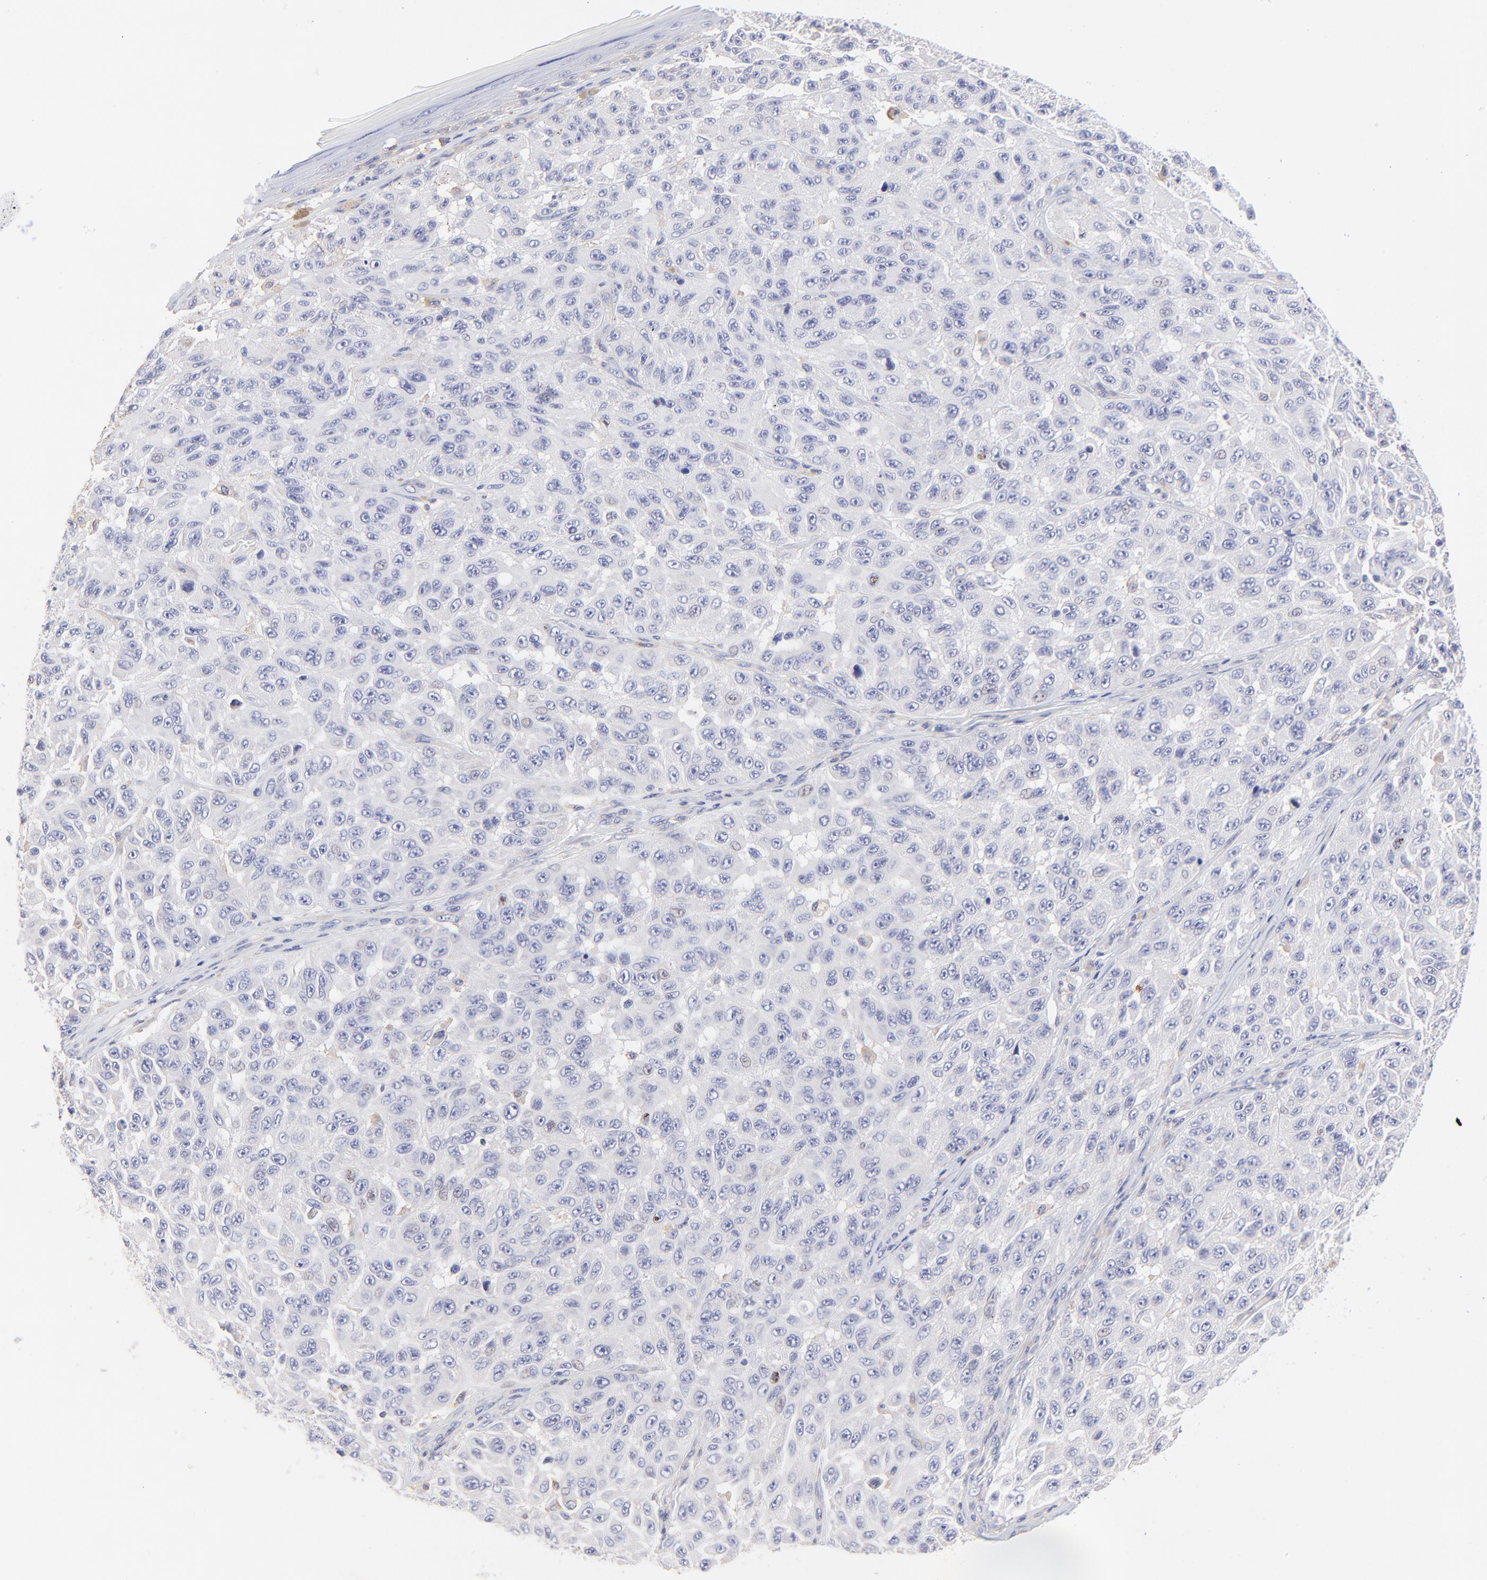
{"staining": {"intensity": "negative", "quantity": "none", "location": "none"}, "tissue": "melanoma", "cell_type": "Tumor cells", "image_type": "cancer", "snomed": [{"axis": "morphology", "description": "Malignant melanoma, NOS"}, {"axis": "topography", "description": "Skin"}], "caption": "A high-resolution photomicrograph shows IHC staining of malignant melanoma, which exhibits no significant expression in tumor cells. (IHC, brightfield microscopy, high magnification).", "gene": "LHFPL1", "patient": {"sex": "male", "age": 30}}